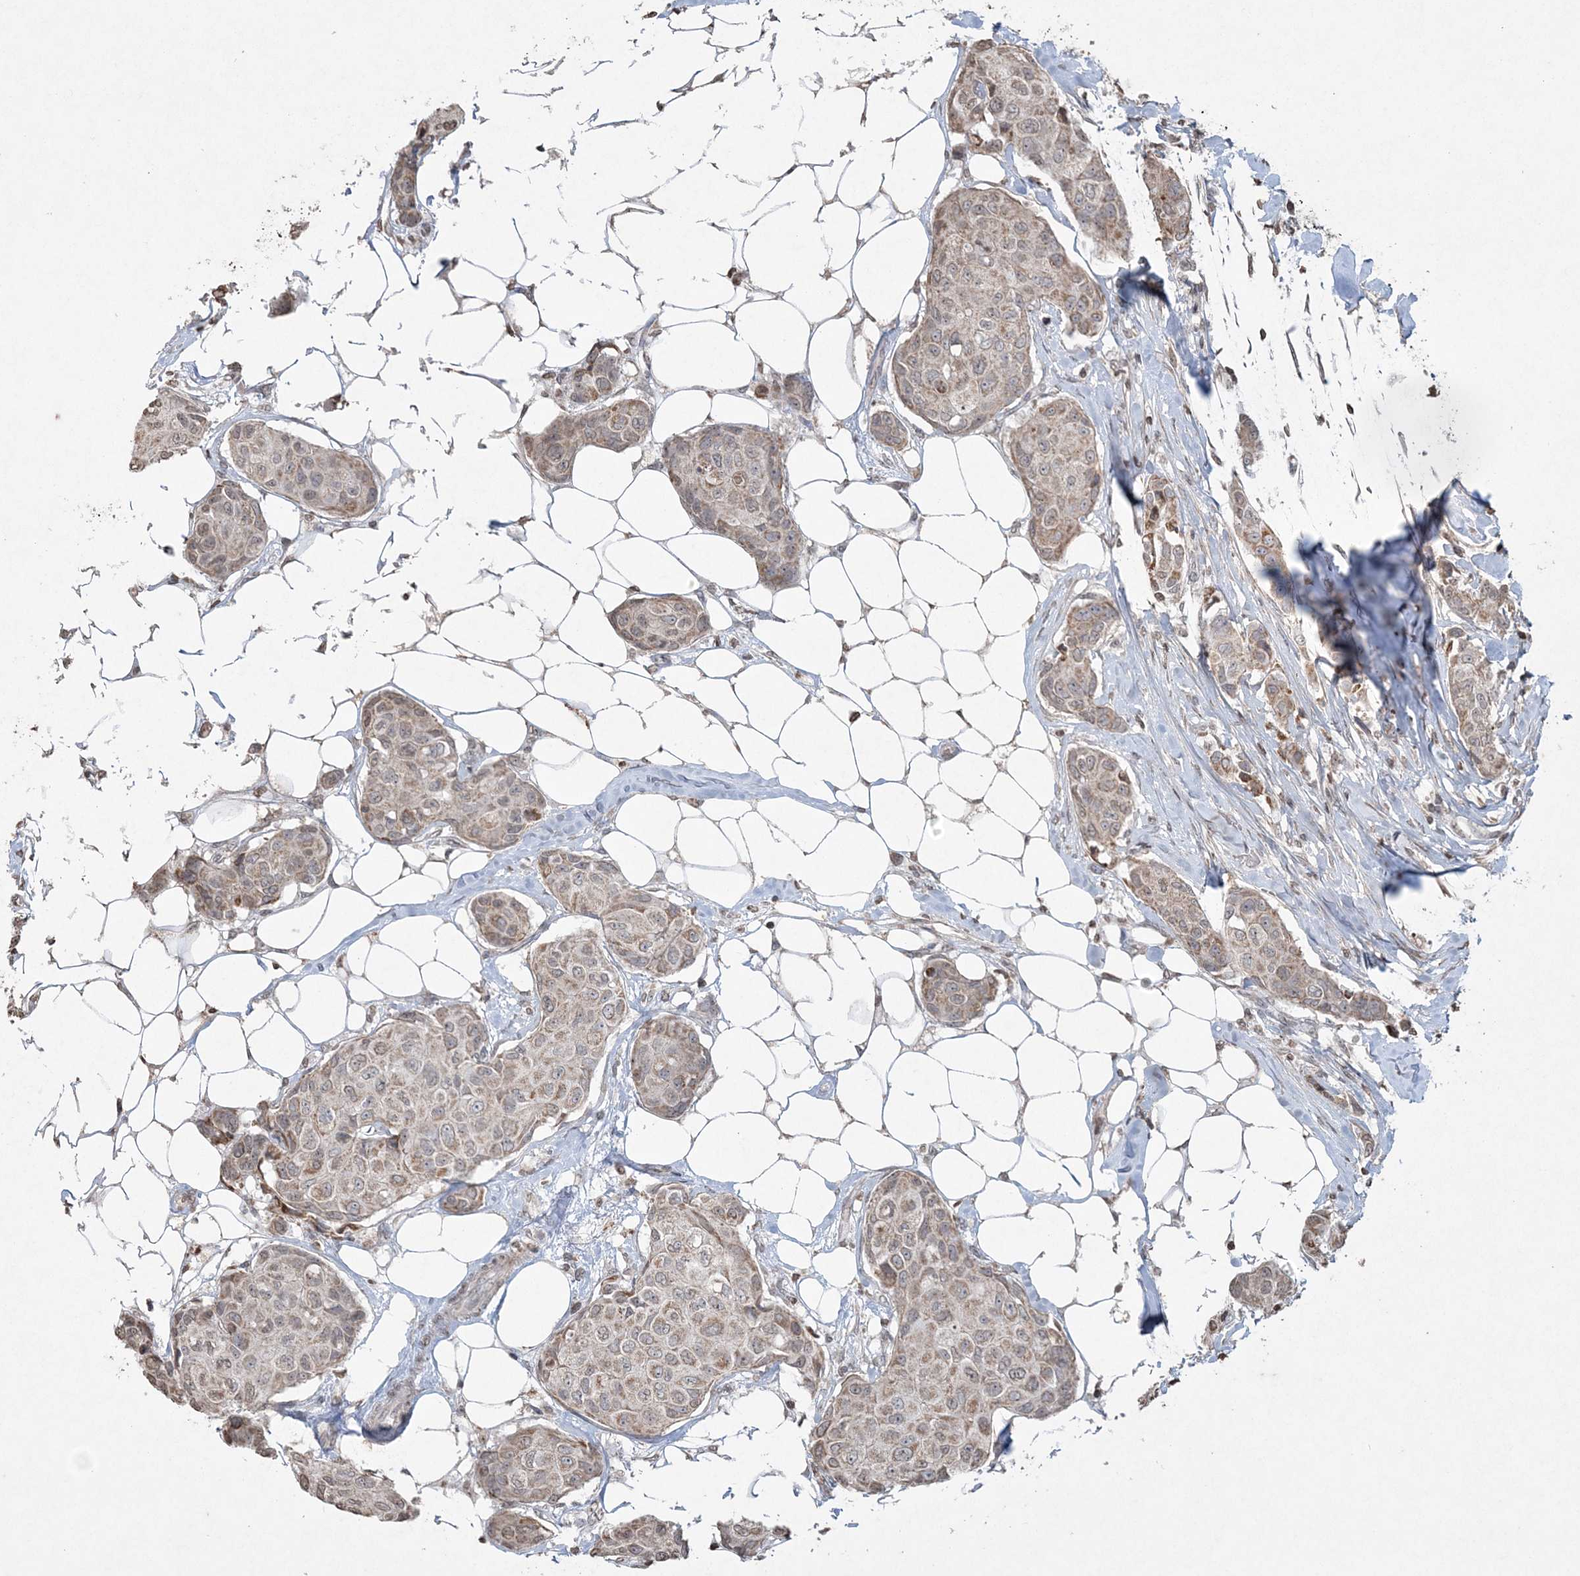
{"staining": {"intensity": "negative", "quantity": "none", "location": "none"}, "tissue": "breast cancer", "cell_type": "Tumor cells", "image_type": "cancer", "snomed": [{"axis": "morphology", "description": "Duct carcinoma"}, {"axis": "topography", "description": "Breast"}], "caption": "Breast cancer (intraductal carcinoma) was stained to show a protein in brown. There is no significant positivity in tumor cells. (DAB IHC, high magnification).", "gene": "TTC7A", "patient": {"sex": "female", "age": 80}}